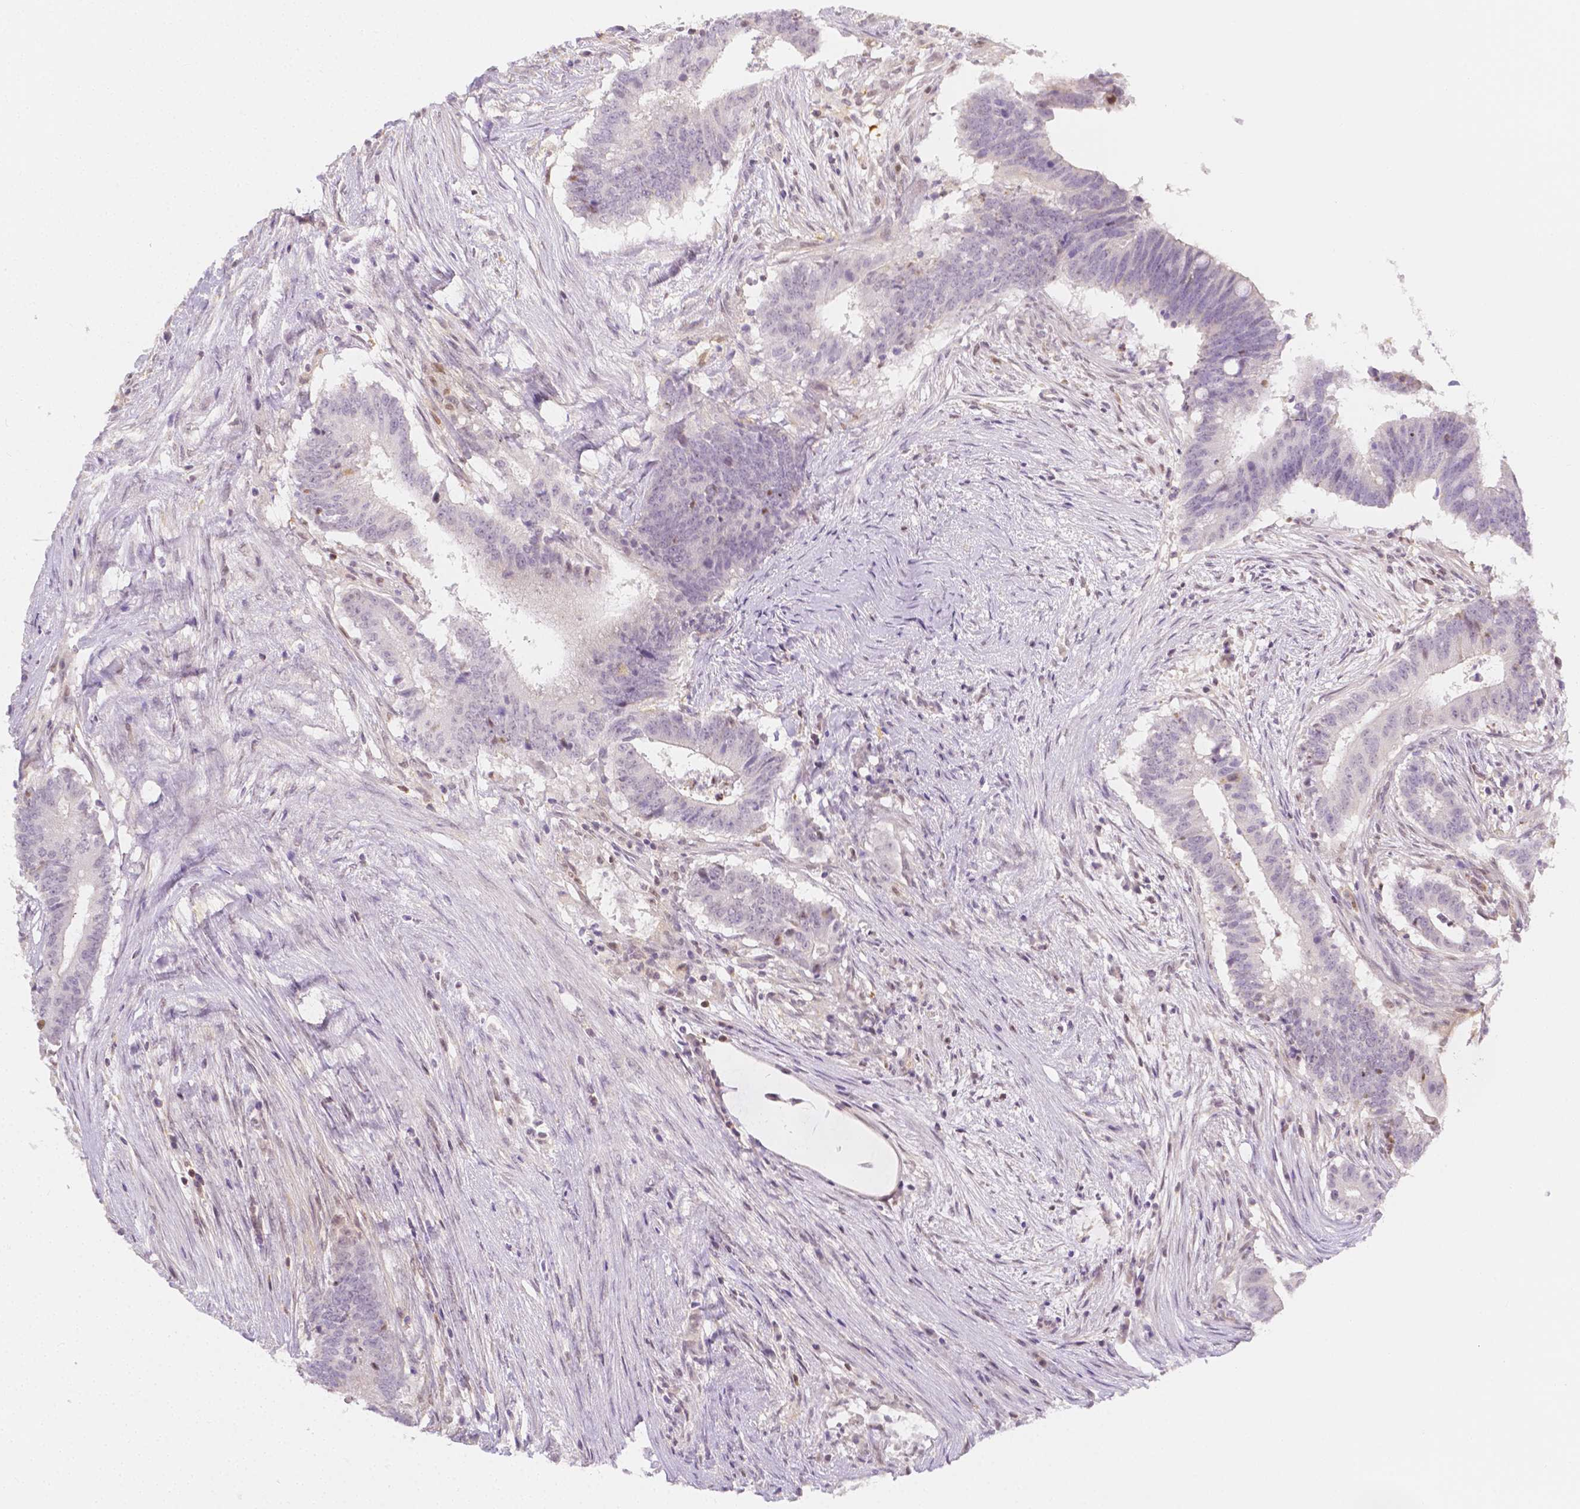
{"staining": {"intensity": "negative", "quantity": "none", "location": "none"}, "tissue": "colorectal cancer", "cell_type": "Tumor cells", "image_type": "cancer", "snomed": [{"axis": "morphology", "description": "Adenocarcinoma, NOS"}, {"axis": "topography", "description": "Colon"}], "caption": "This is an immunohistochemistry (IHC) image of human colorectal cancer. There is no expression in tumor cells.", "gene": "SGTB", "patient": {"sex": "female", "age": 43}}